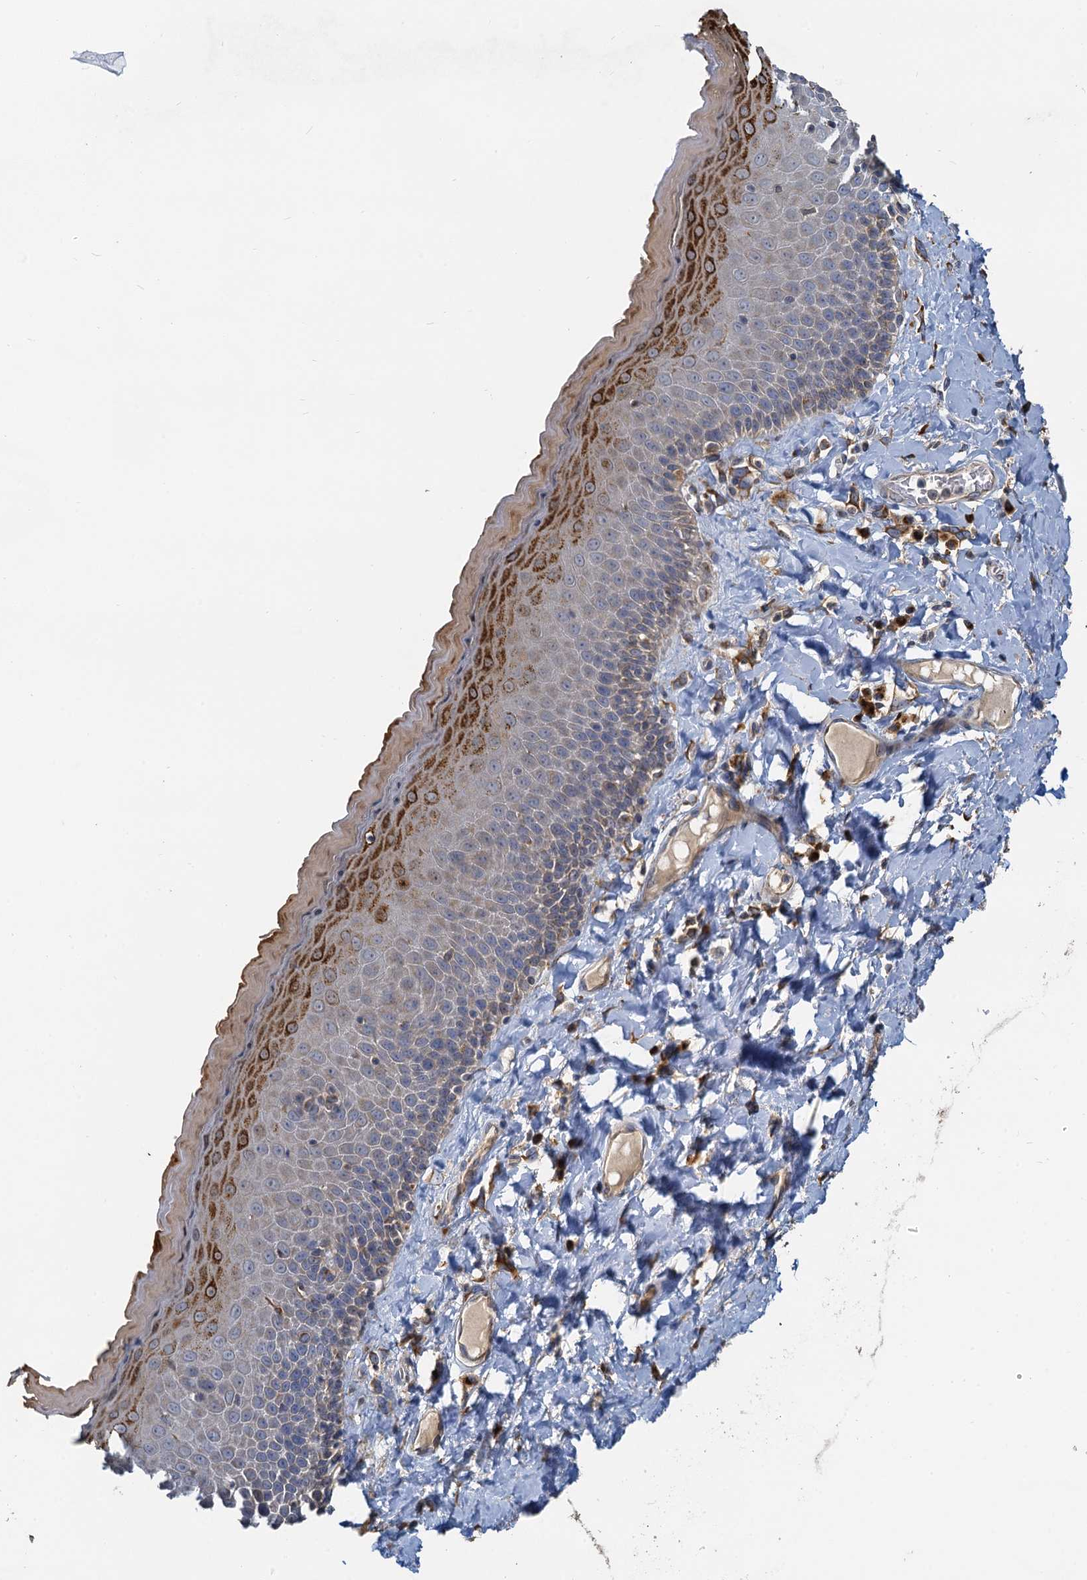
{"staining": {"intensity": "strong", "quantity": "25%-75%", "location": "cytoplasmic/membranous"}, "tissue": "skin", "cell_type": "Epidermal cells", "image_type": "normal", "snomed": [{"axis": "morphology", "description": "Normal tissue, NOS"}, {"axis": "topography", "description": "Anal"}], "caption": "High-magnification brightfield microscopy of normal skin stained with DAB (3,3'-diaminobenzidine) (brown) and counterstained with hematoxylin (blue). epidermal cells exhibit strong cytoplasmic/membranous positivity is seen in approximately25%-75% of cells.", "gene": "NKAPD1", "patient": {"sex": "male", "age": 69}}